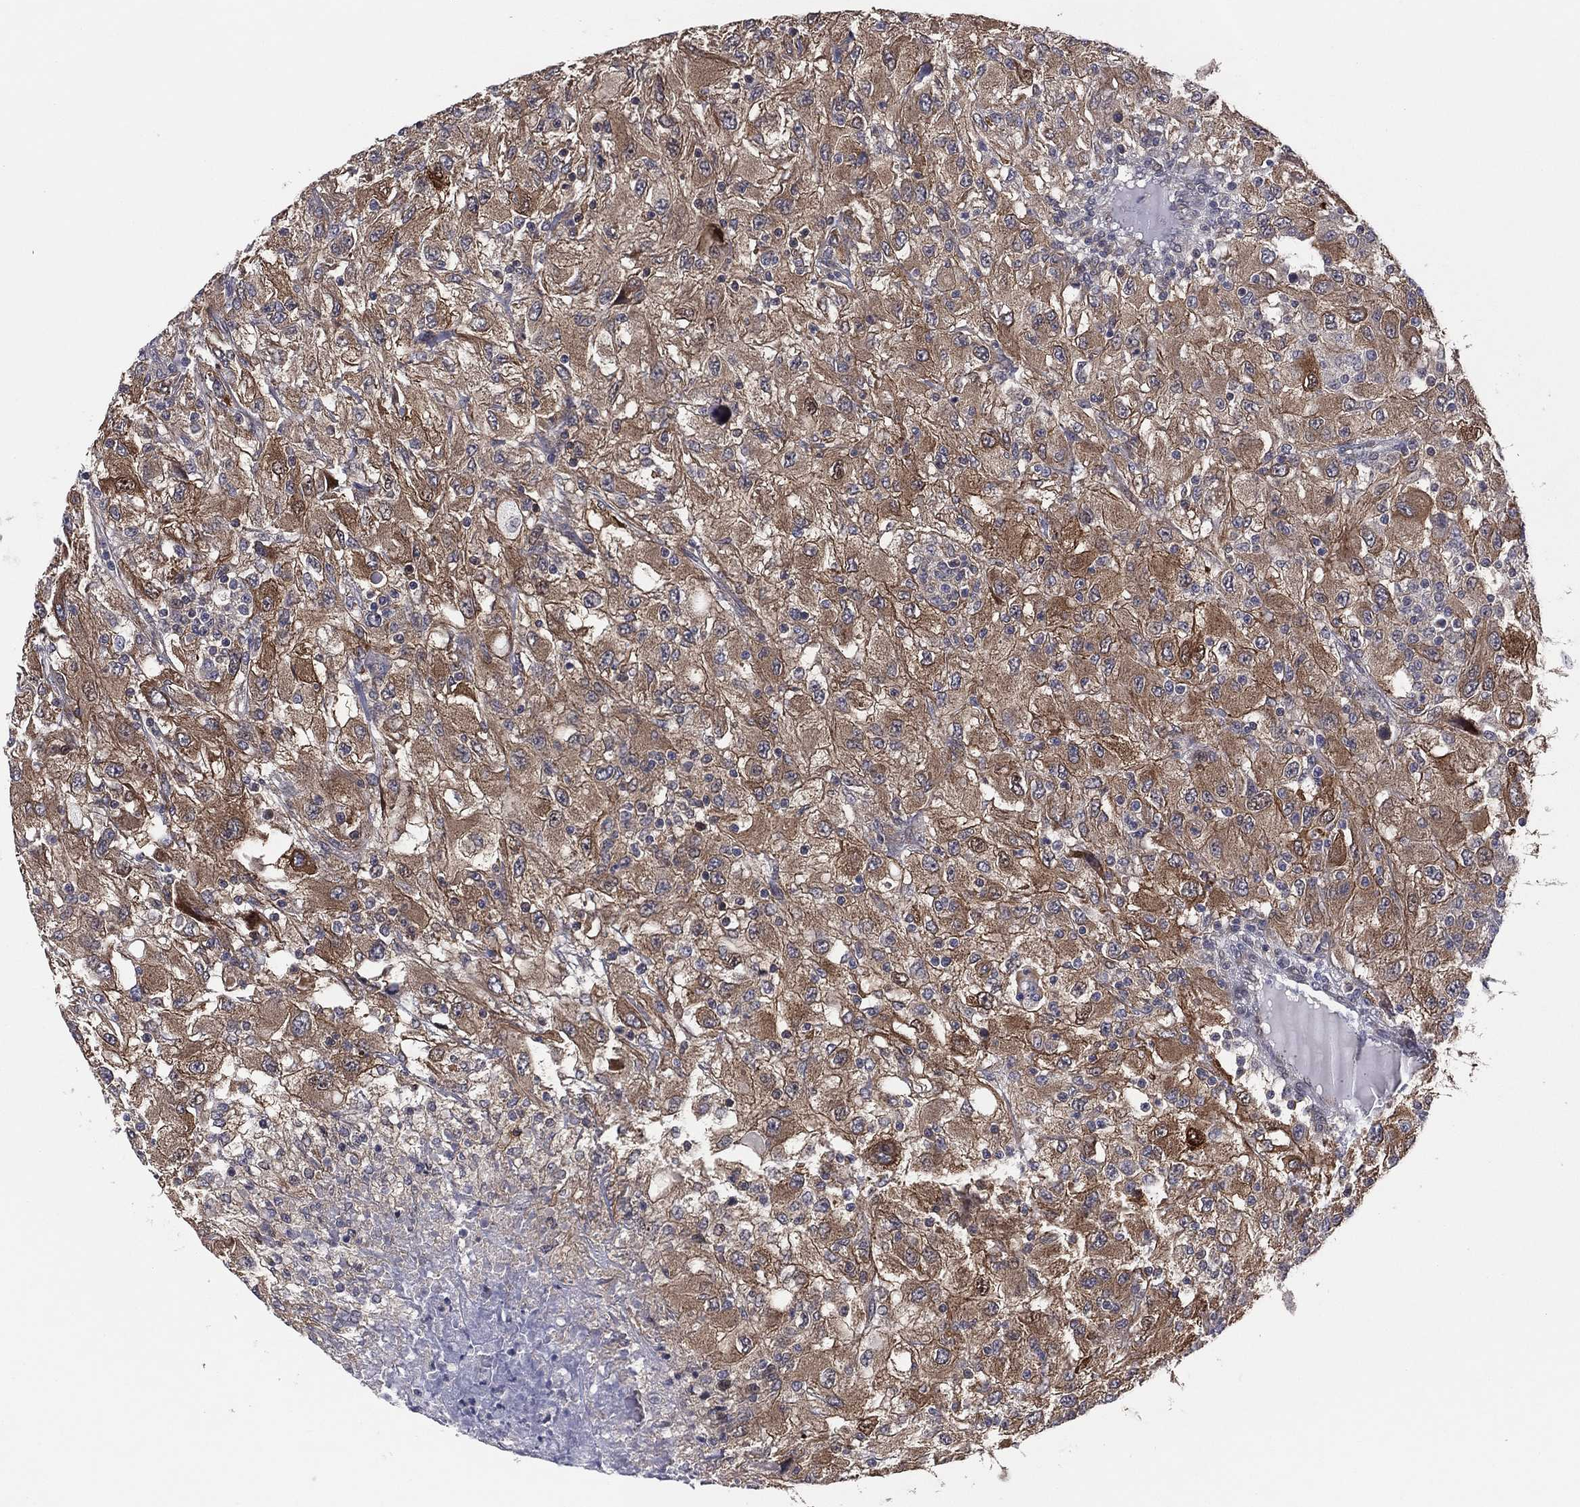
{"staining": {"intensity": "moderate", "quantity": "25%-75%", "location": "cytoplasmic/membranous"}, "tissue": "renal cancer", "cell_type": "Tumor cells", "image_type": "cancer", "snomed": [{"axis": "morphology", "description": "Adenocarcinoma, NOS"}, {"axis": "topography", "description": "Kidney"}], "caption": "Renal cancer (adenocarcinoma) stained with a protein marker exhibits moderate staining in tumor cells.", "gene": "SNCG", "patient": {"sex": "female", "age": 67}}